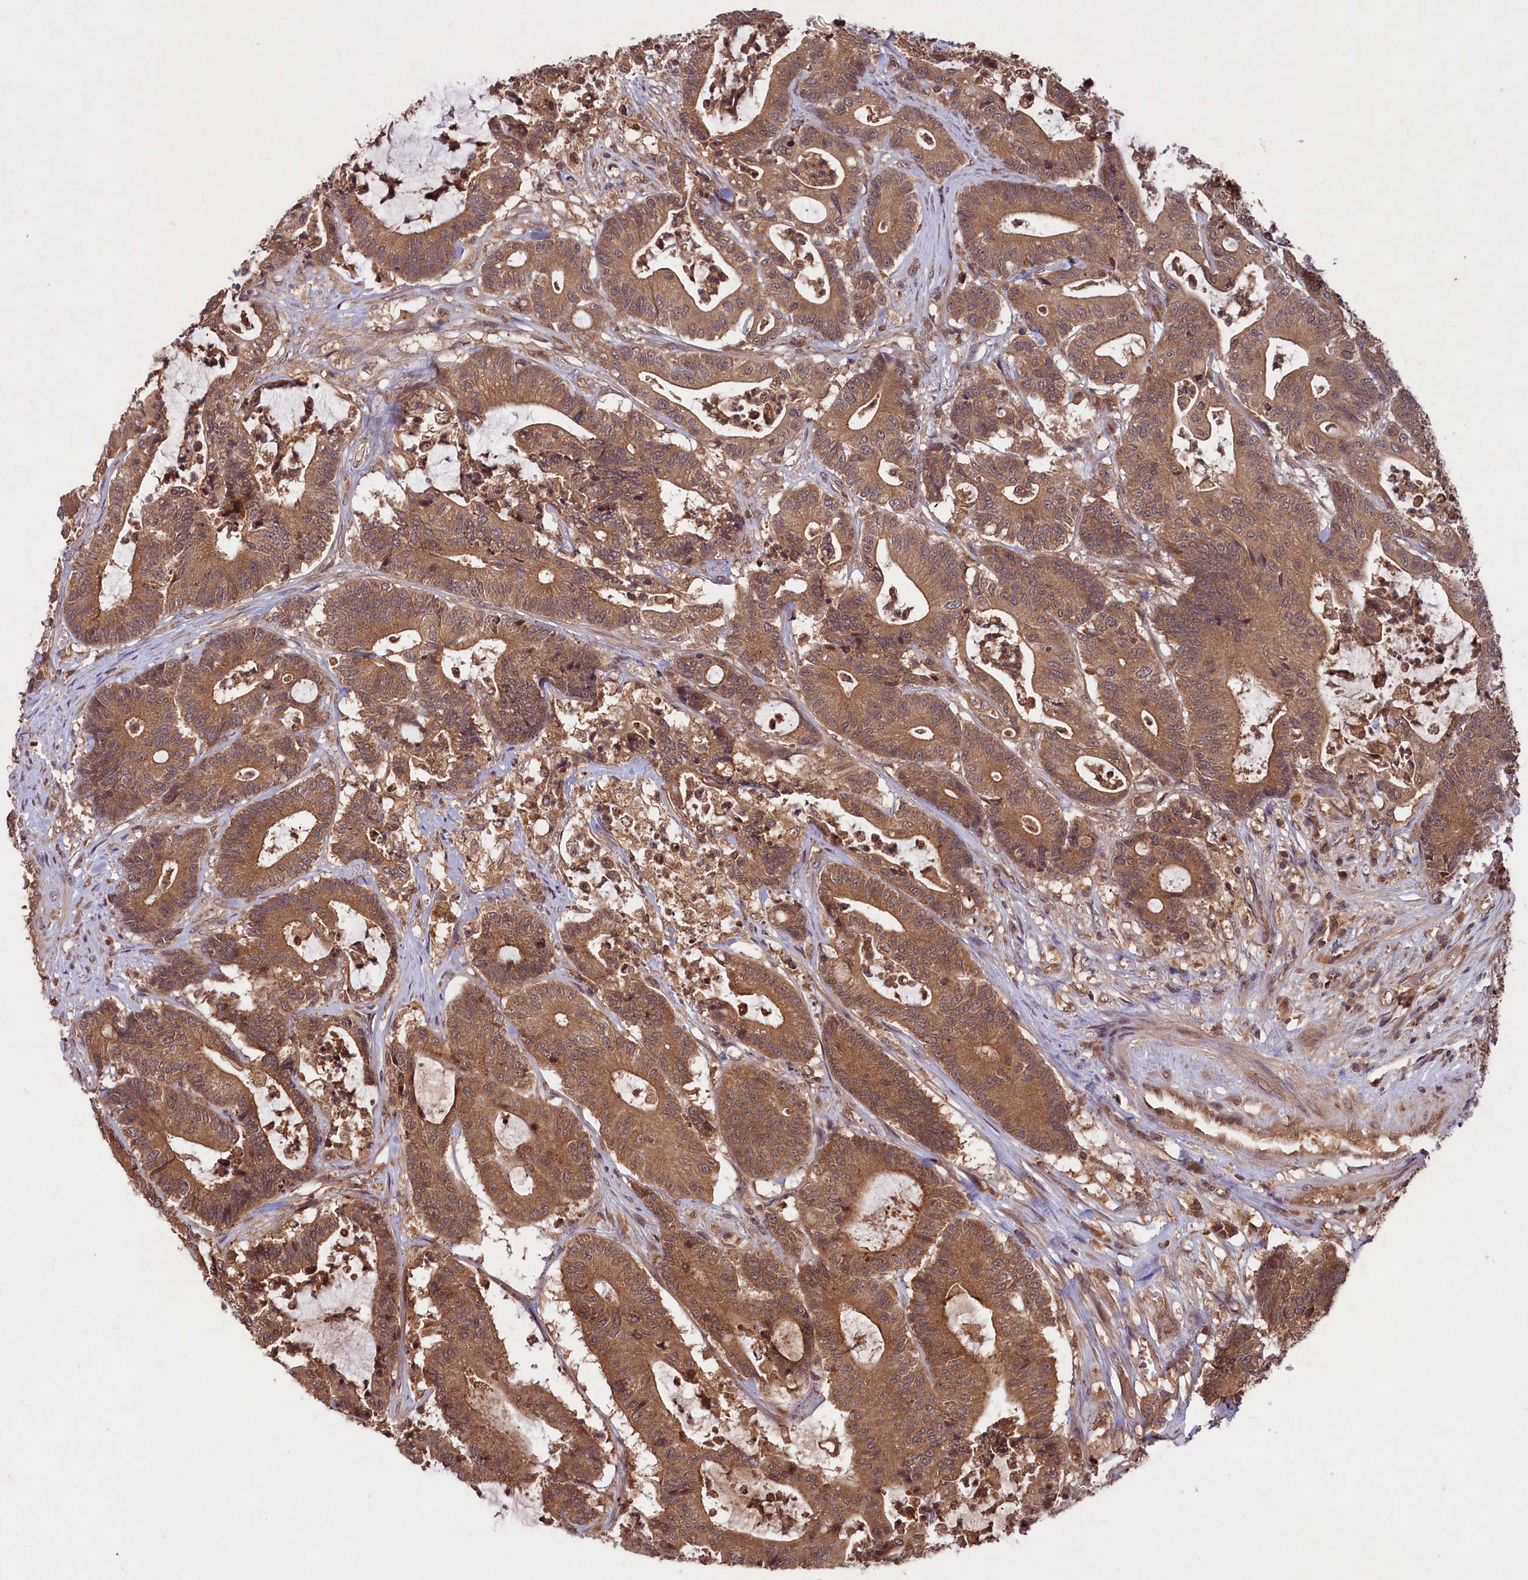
{"staining": {"intensity": "moderate", "quantity": ">75%", "location": "cytoplasmic/membranous"}, "tissue": "colorectal cancer", "cell_type": "Tumor cells", "image_type": "cancer", "snomed": [{"axis": "morphology", "description": "Adenocarcinoma, NOS"}, {"axis": "topography", "description": "Colon"}], "caption": "Immunohistochemical staining of colorectal cancer (adenocarcinoma) reveals medium levels of moderate cytoplasmic/membranous protein expression in about >75% of tumor cells.", "gene": "CHAC1", "patient": {"sex": "female", "age": 84}}